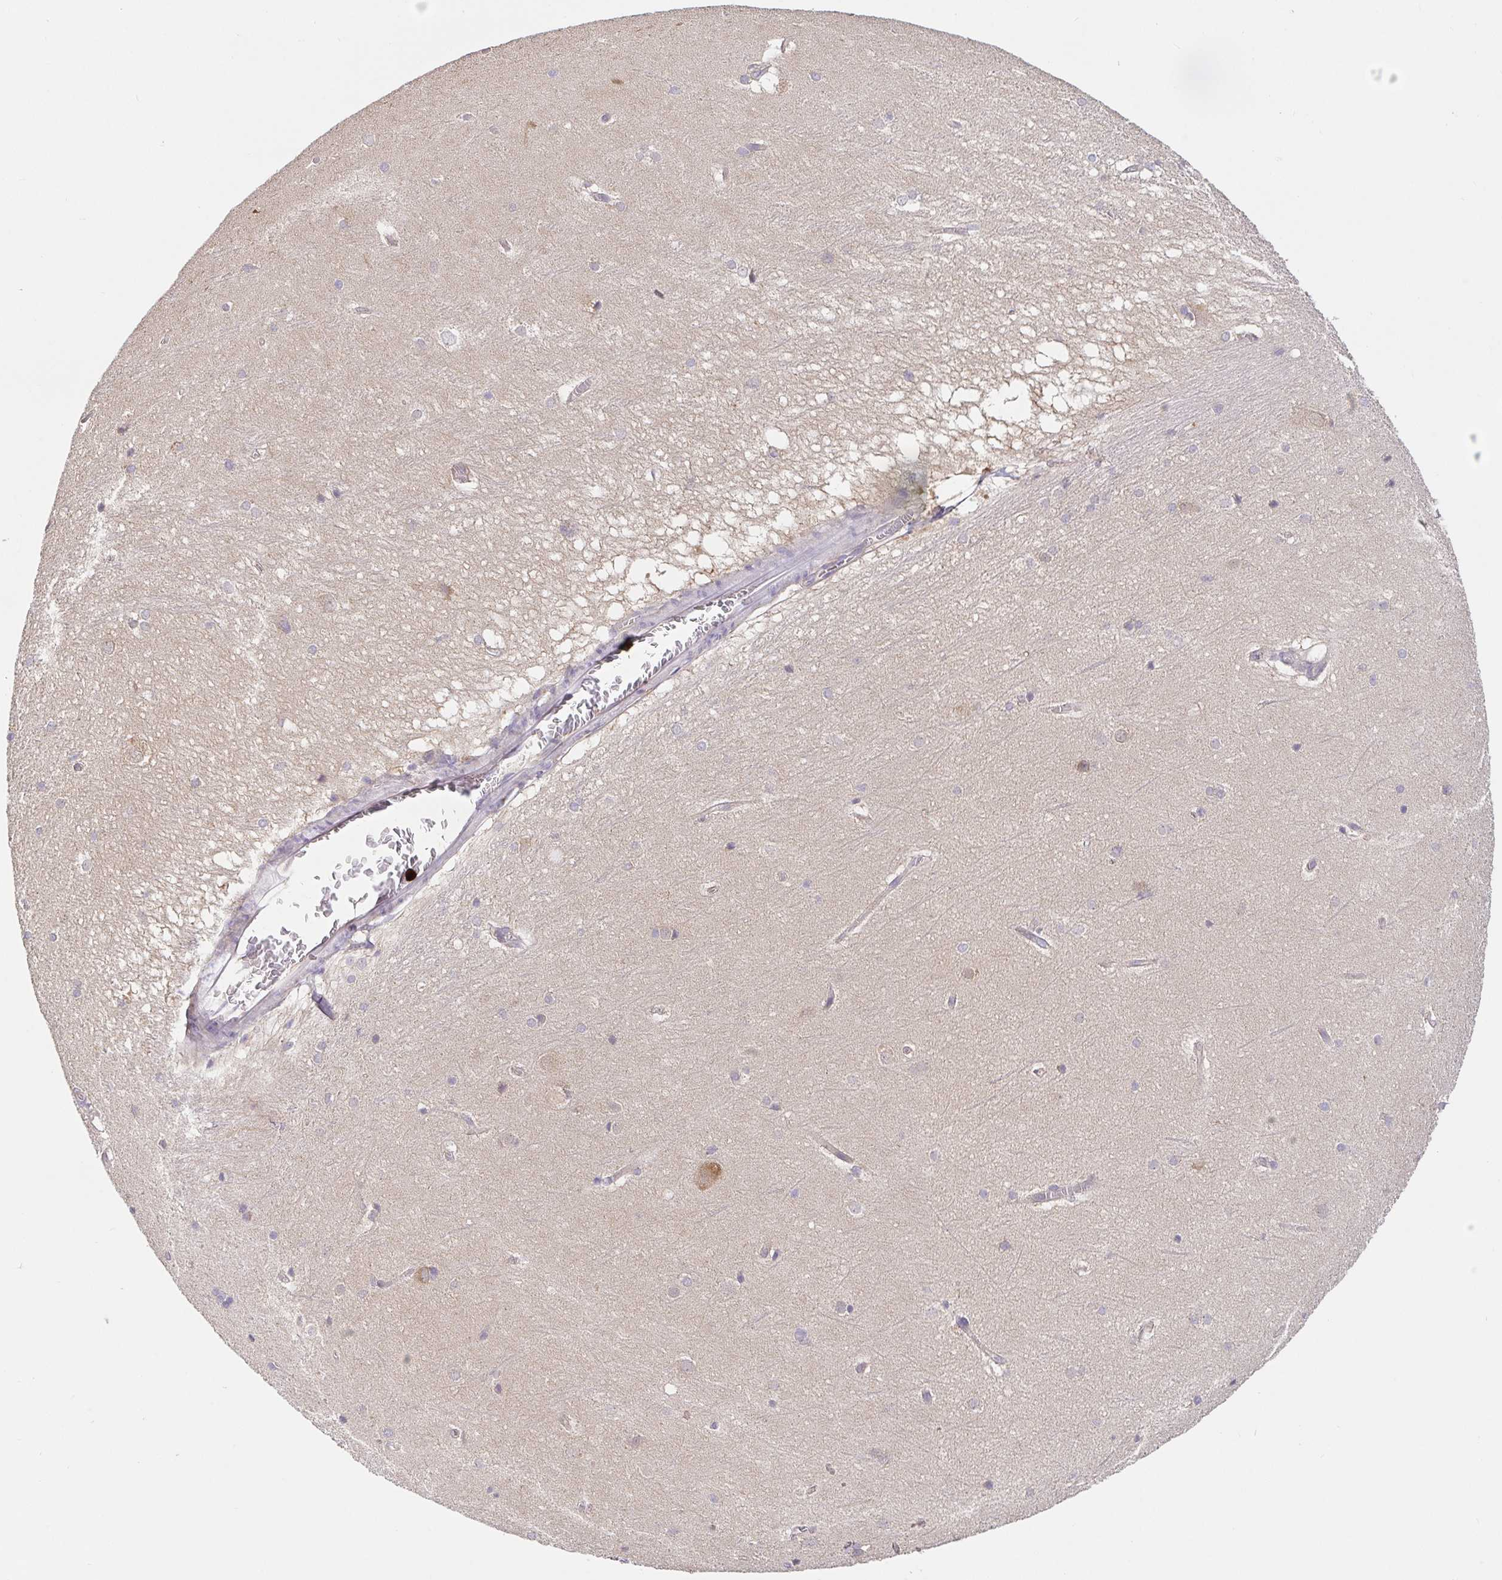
{"staining": {"intensity": "negative", "quantity": "none", "location": "none"}, "tissue": "hippocampus", "cell_type": "Glial cells", "image_type": "normal", "snomed": [{"axis": "morphology", "description": "Normal tissue, NOS"}, {"axis": "topography", "description": "Cerebral cortex"}, {"axis": "topography", "description": "Hippocampus"}], "caption": "Immunohistochemistry image of normal hippocampus: hippocampus stained with DAB (3,3'-diaminobenzidine) reveals no significant protein staining in glial cells. (DAB immunohistochemistry visualized using brightfield microscopy, high magnification).", "gene": "PDPK1", "patient": {"sex": "female", "age": 19}}